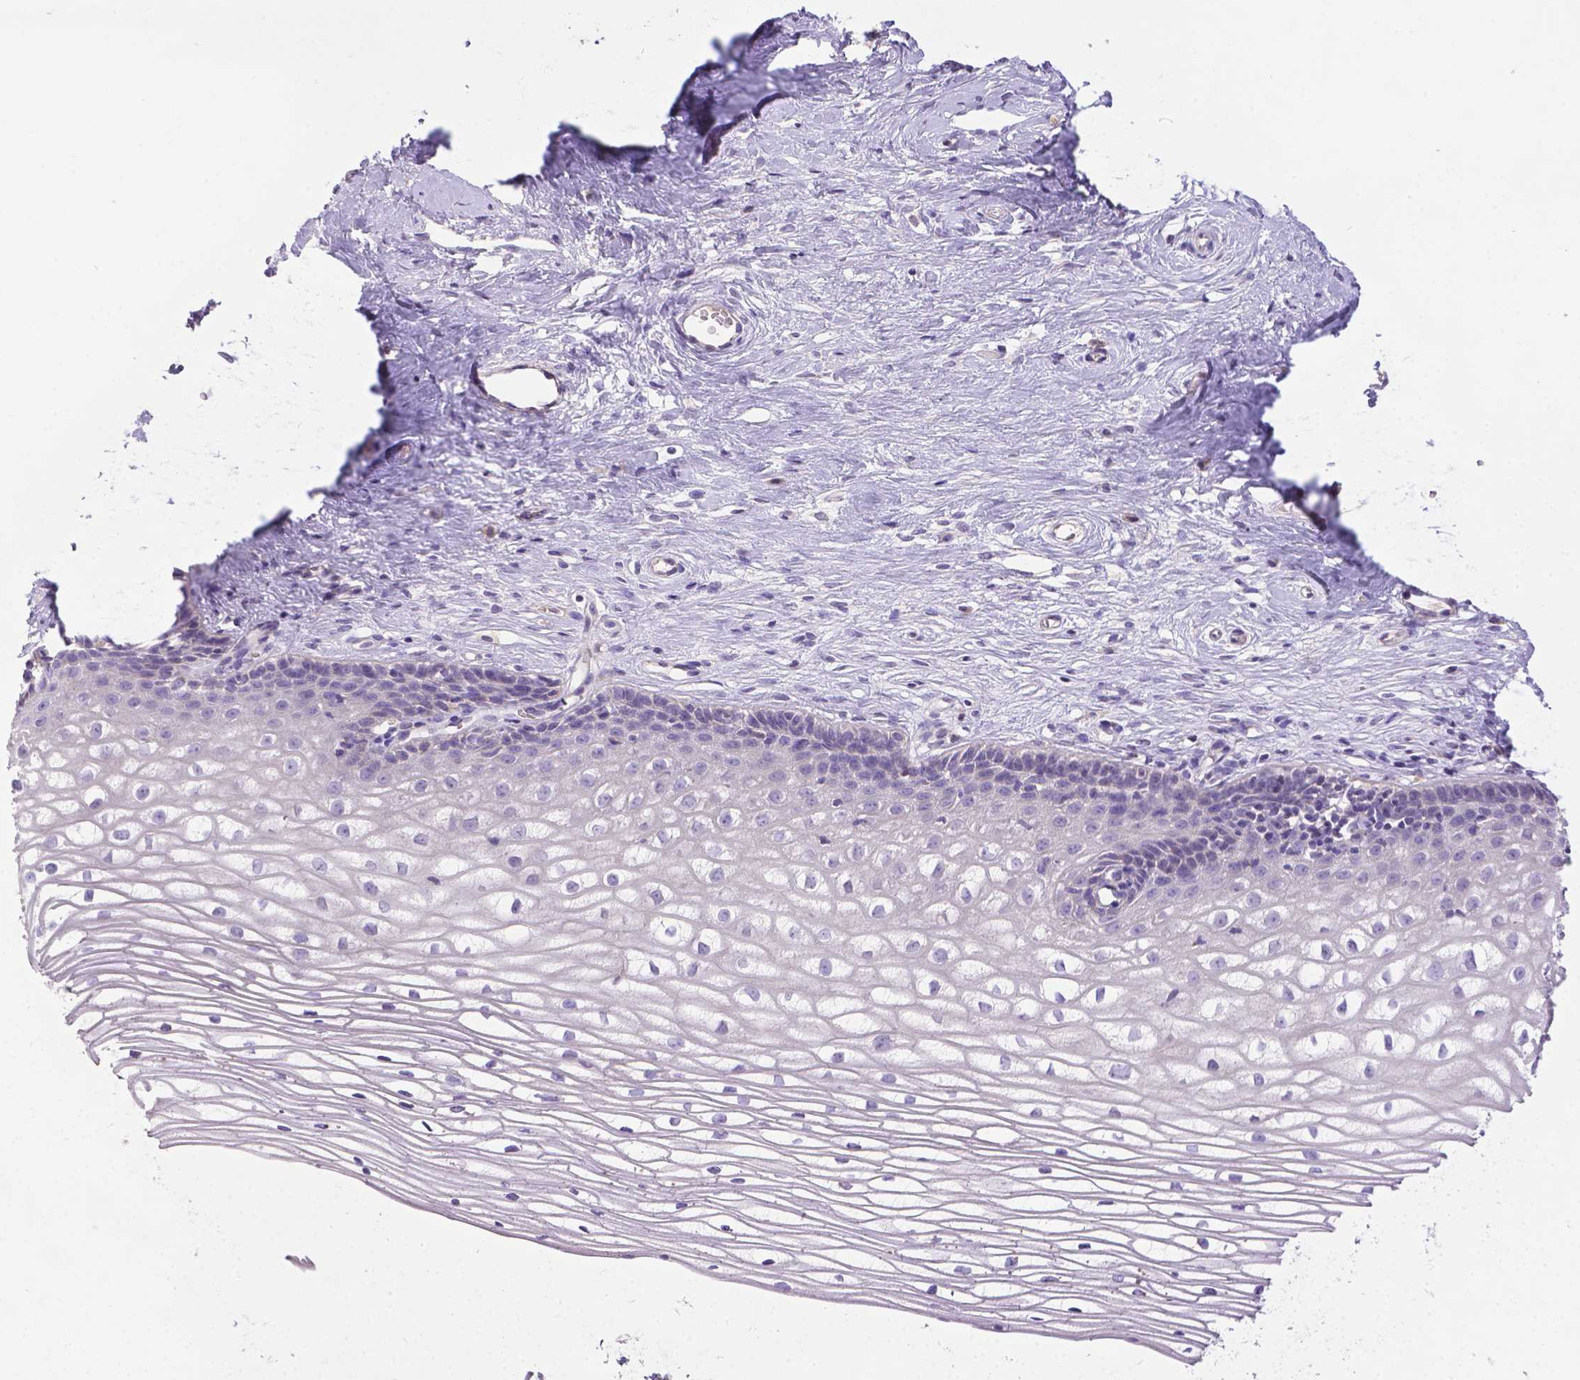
{"staining": {"intensity": "negative", "quantity": "none", "location": "none"}, "tissue": "cervix", "cell_type": "Glandular cells", "image_type": "normal", "snomed": [{"axis": "morphology", "description": "Normal tissue, NOS"}, {"axis": "topography", "description": "Cervix"}], "caption": "High power microscopy micrograph of an immunohistochemistry (IHC) histopathology image of benign cervix, revealing no significant staining in glandular cells. (DAB immunohistochemistry (IHC), high magnification).", "gene": "TM4SF18", "patient": {"sex": "female", "age": 40}}